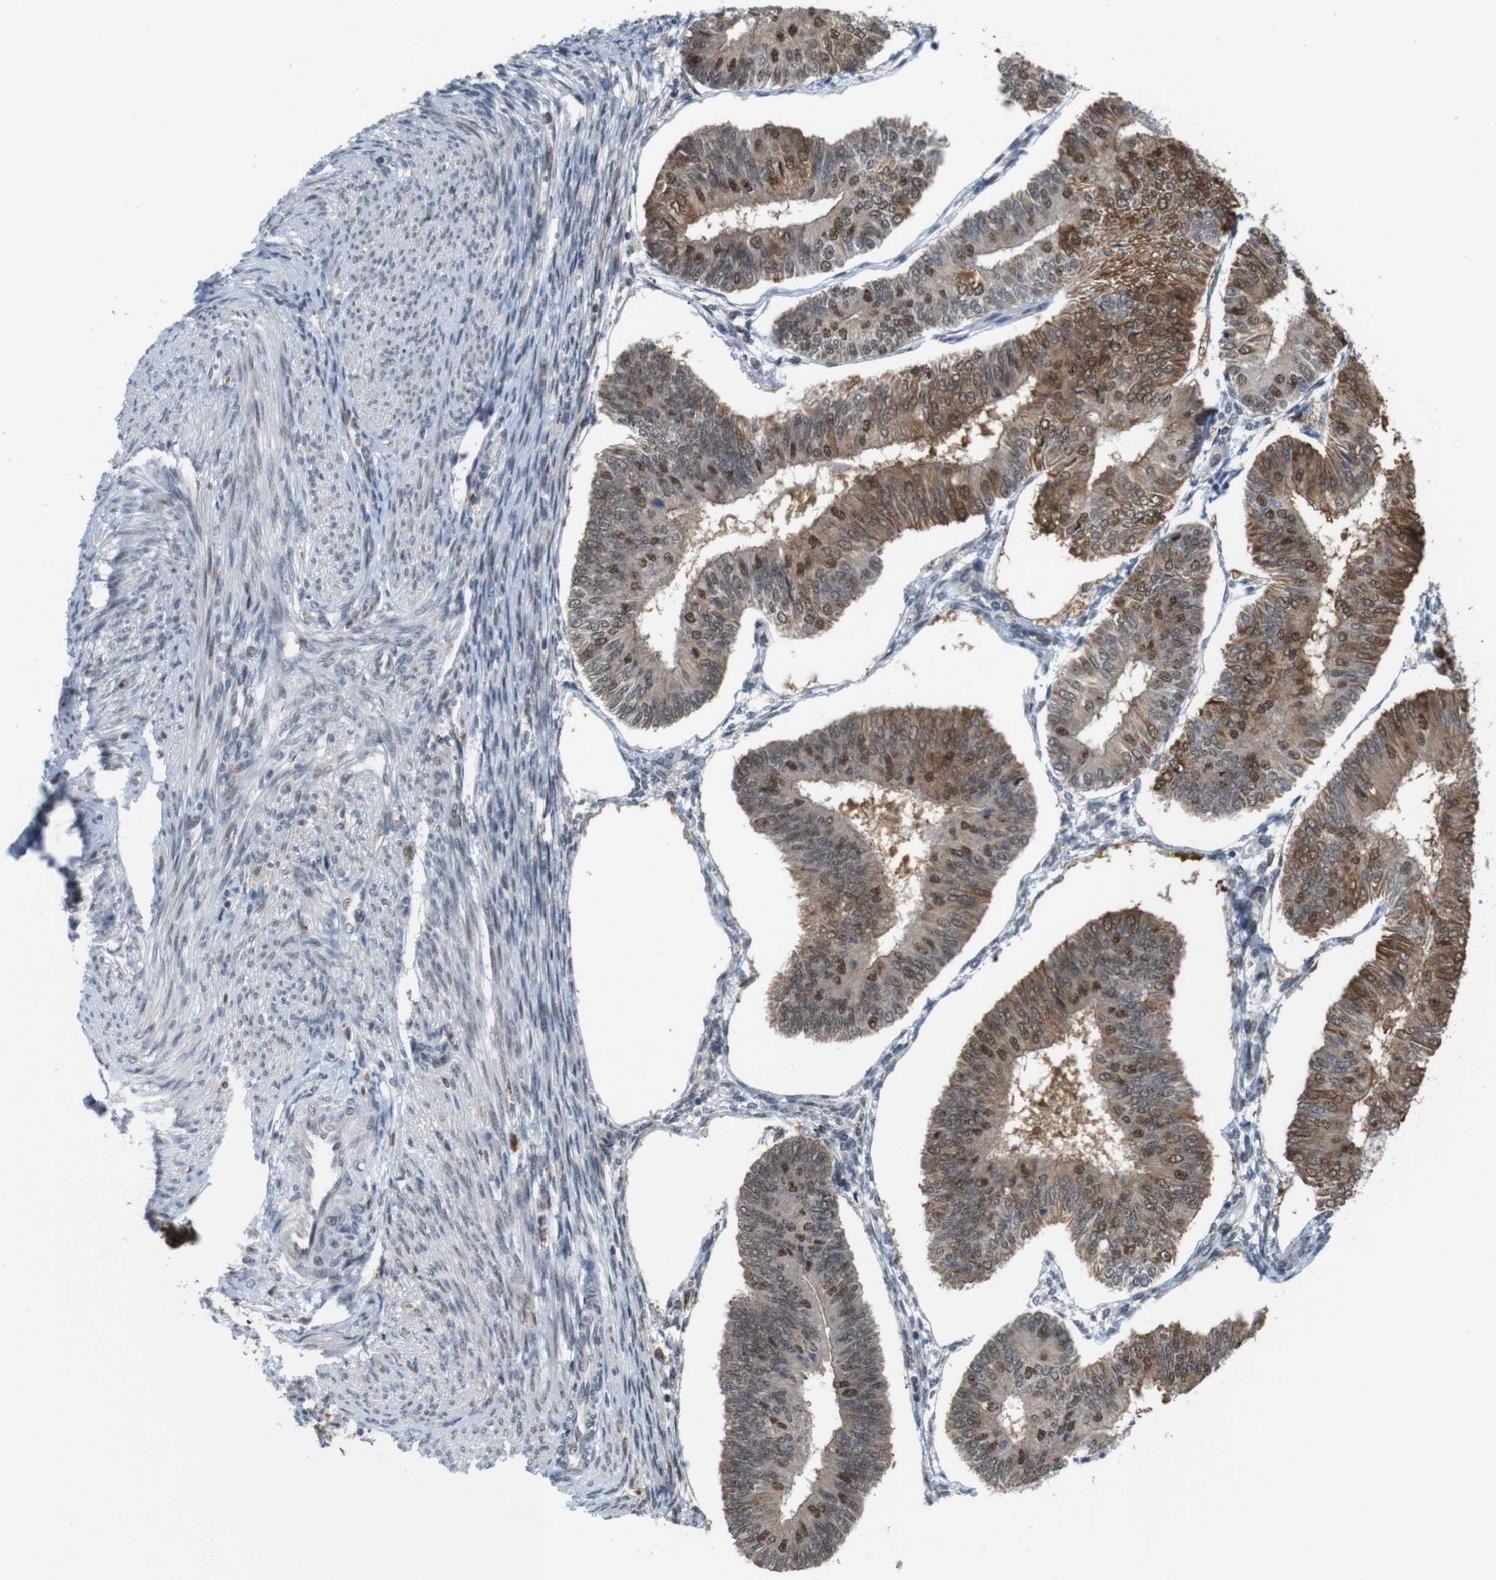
{"staining": {"intensity": "moderate", "quantity": ">75%", "location": "cytoplasmic/membranous,nuclear"}, "tissue": "endometrial cancer", "cell_type": "Tumor cells", "image_type": "cancer", "snomed": [{"axis": "morphology", "description": "Adenocarcinoma, NOS"}, {"axis": "topography", "description": "Endometrium"}], "caption": "Tumor cells reveal moderate cytoplasmic/membranous and nuclear staining in approximately >75% of cells in endometrial cancer (adenocarcinoma). Immunohistochemistry stains the protein of interest in brown and the nuclei are stained blue.", "gene": "PNMA8A", "patient": {"sex": "female", "age": 58}}